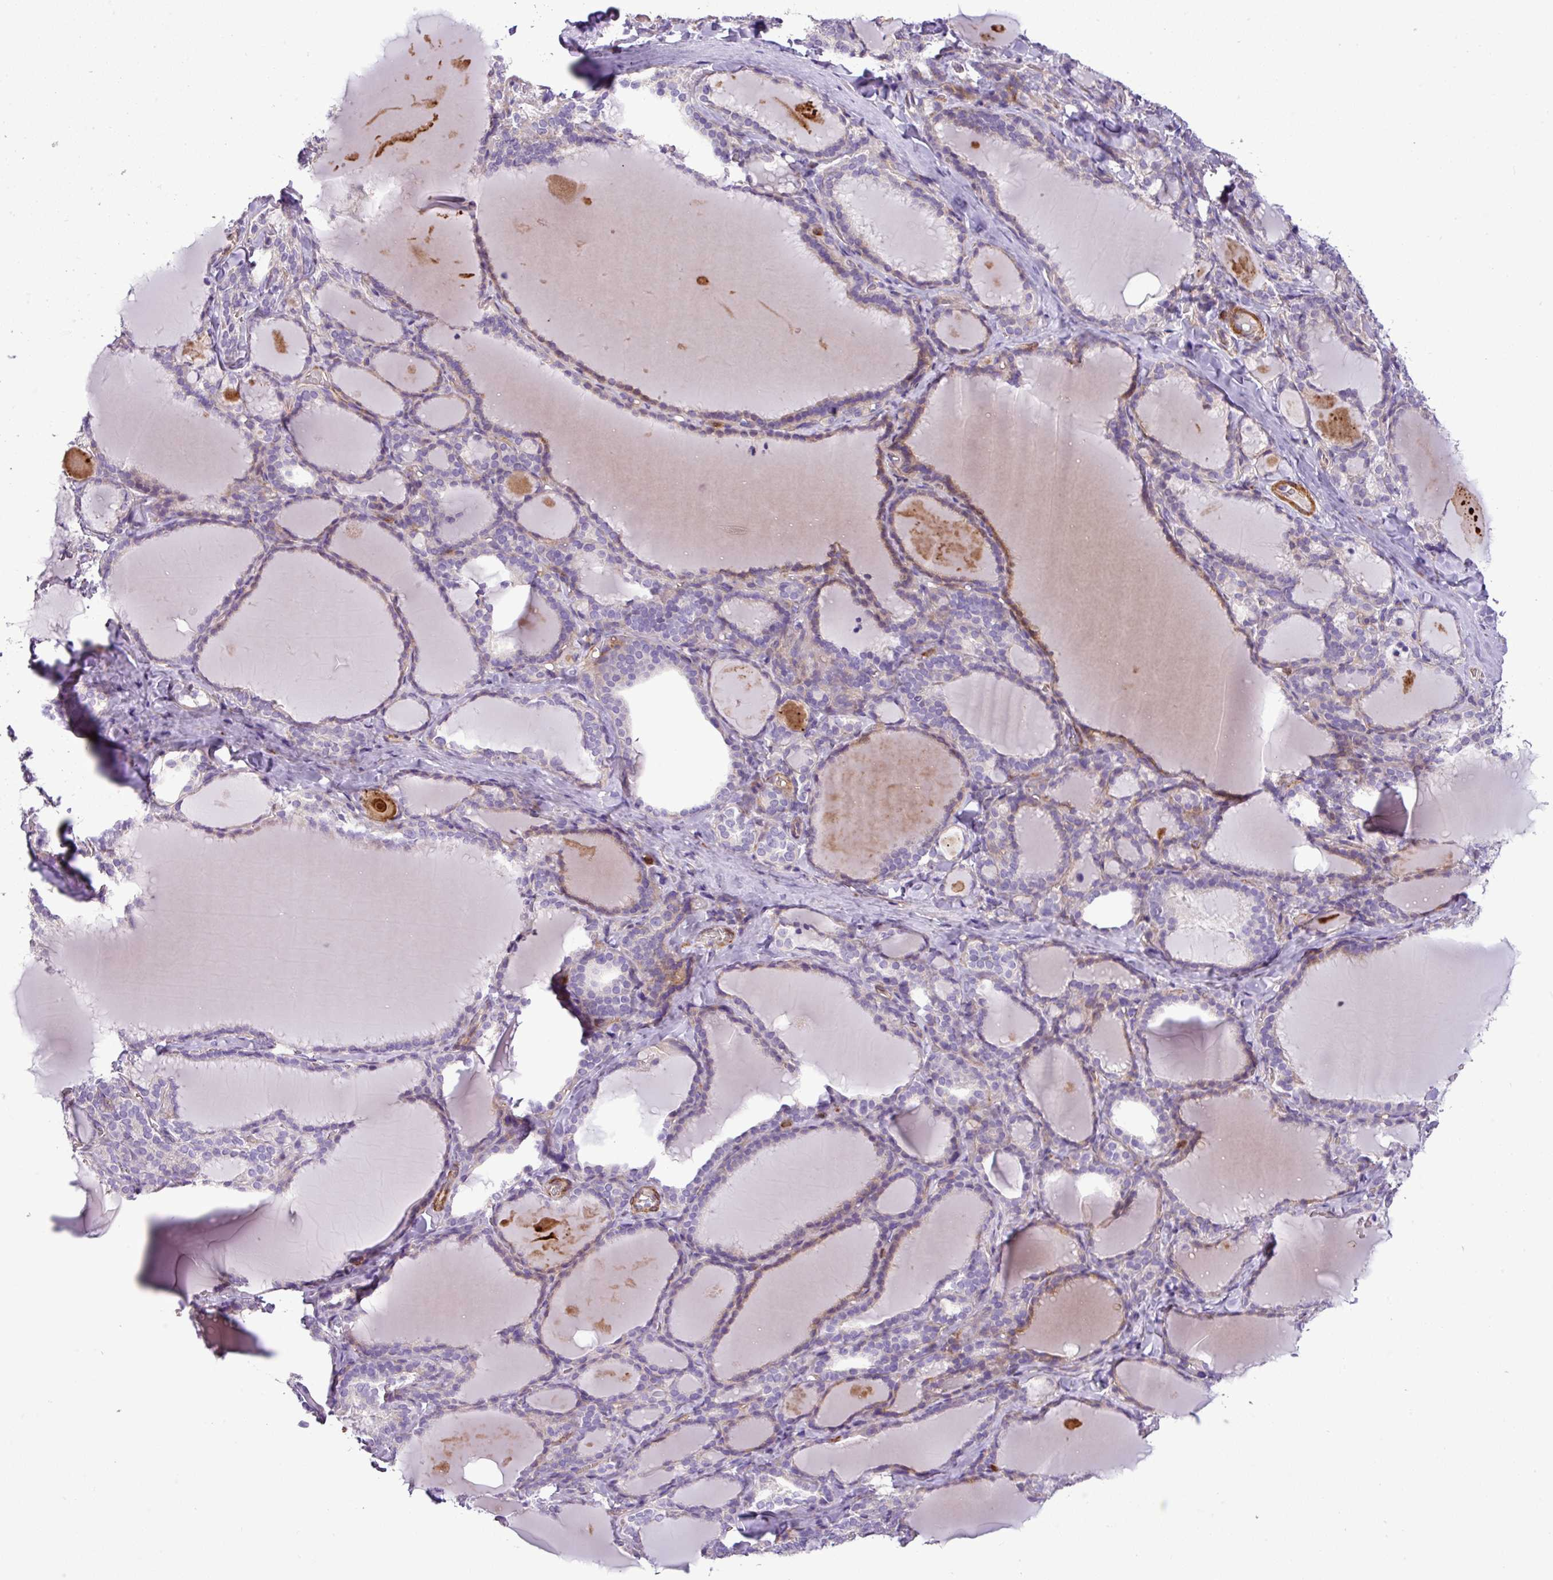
{"staining": {"intensity": "weak", "quantity": "25%-75%", "location": "cytoplasmic/membranous"}, "tissue": "thyroid gland", "cell_type": "Glandular cells", "image_type": "normal", "snomed": [{"axis": "morphology", "description": "Normal tissue, NOS"}, {"axis": "topography", "description": "Thyroid gland"}], "caption": "Thyroid gland stained for a protein demonstrates weak cytoplasmic/membranous positivity in glandular cells. (IHC, brightfield microscopy, high magnification).", "gene": "NBEAL2", "patient": {"sex": "female", "age": 31}}